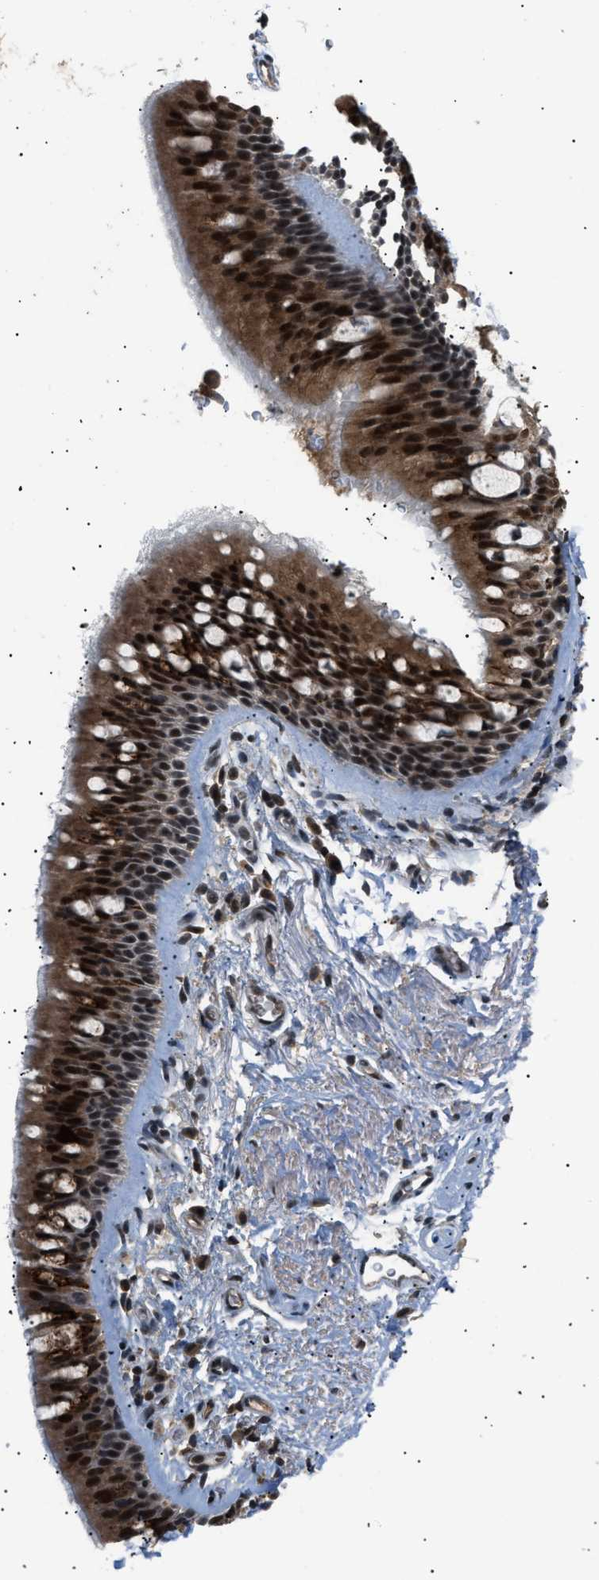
{"staining": {"intensity": "moderate", "quantity": ">75%", "location": "cytoplasmic/membranous,nuclear"}, "tissue": "adipose tissue", "cell_type": "Adipocytes", "image_type": "normal", "snomed": [{"axis": "morphology", "description": "Normal tissue, NOS"}, {"axis": "topography", "description": "Cartilage tissue"}, {"axis": "topography", "description": "Bronchus"}], "caption": "Immunohistochemistry (IHC) micrograph of unremarkable adipose tissue stained for a protein (brown), which demonstrates medium levels of moderate cytoplasmic/membranous,nuclear positivity in about >75% of adipocytes.", "gene": "RBM5", "patient": {"sex": "female", "age": 53}}